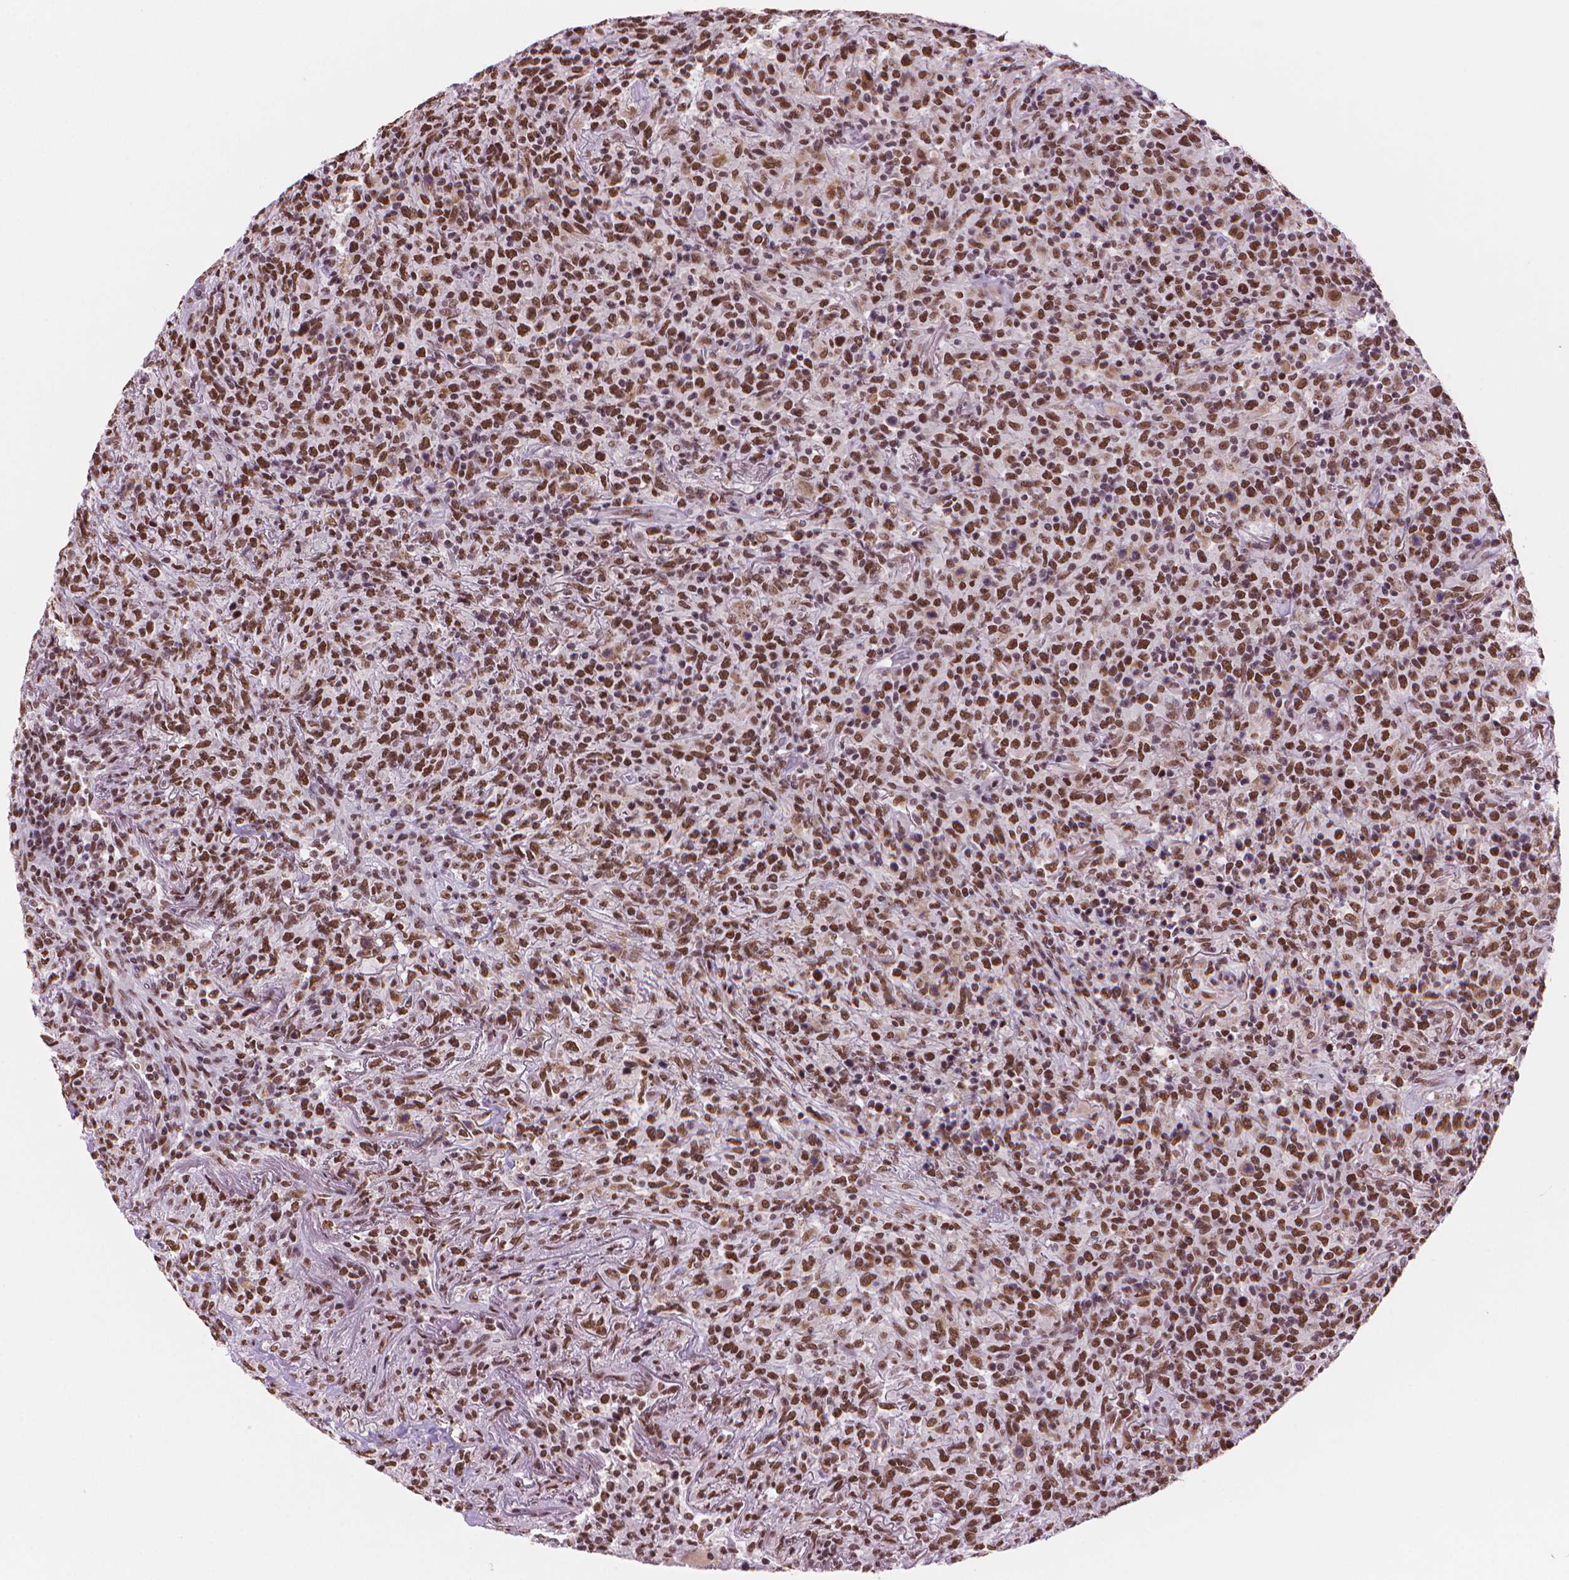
{"staining": {"intensity": "strong", "quantity": ">75%", "location": "nuclear"}, "tissue": "lymphoma", "cell_type": "Tumor cells", "image_type": "cancer", "snomed": [{"axis": "morphology", "description": "Malignant lymphoma, non-Hodgkin's type, High grade"}, {"axis": "topography", "description": "Lung"}], "caption": "Brown immunohistochemical staining in malignant lymphoma, non-Hodgkin's type (high-grade) demonstrates strong nuclear expression in about >75% of tumor cells.", "gene": "RPA4", "patient": {"sex": "male", "age": 79}}